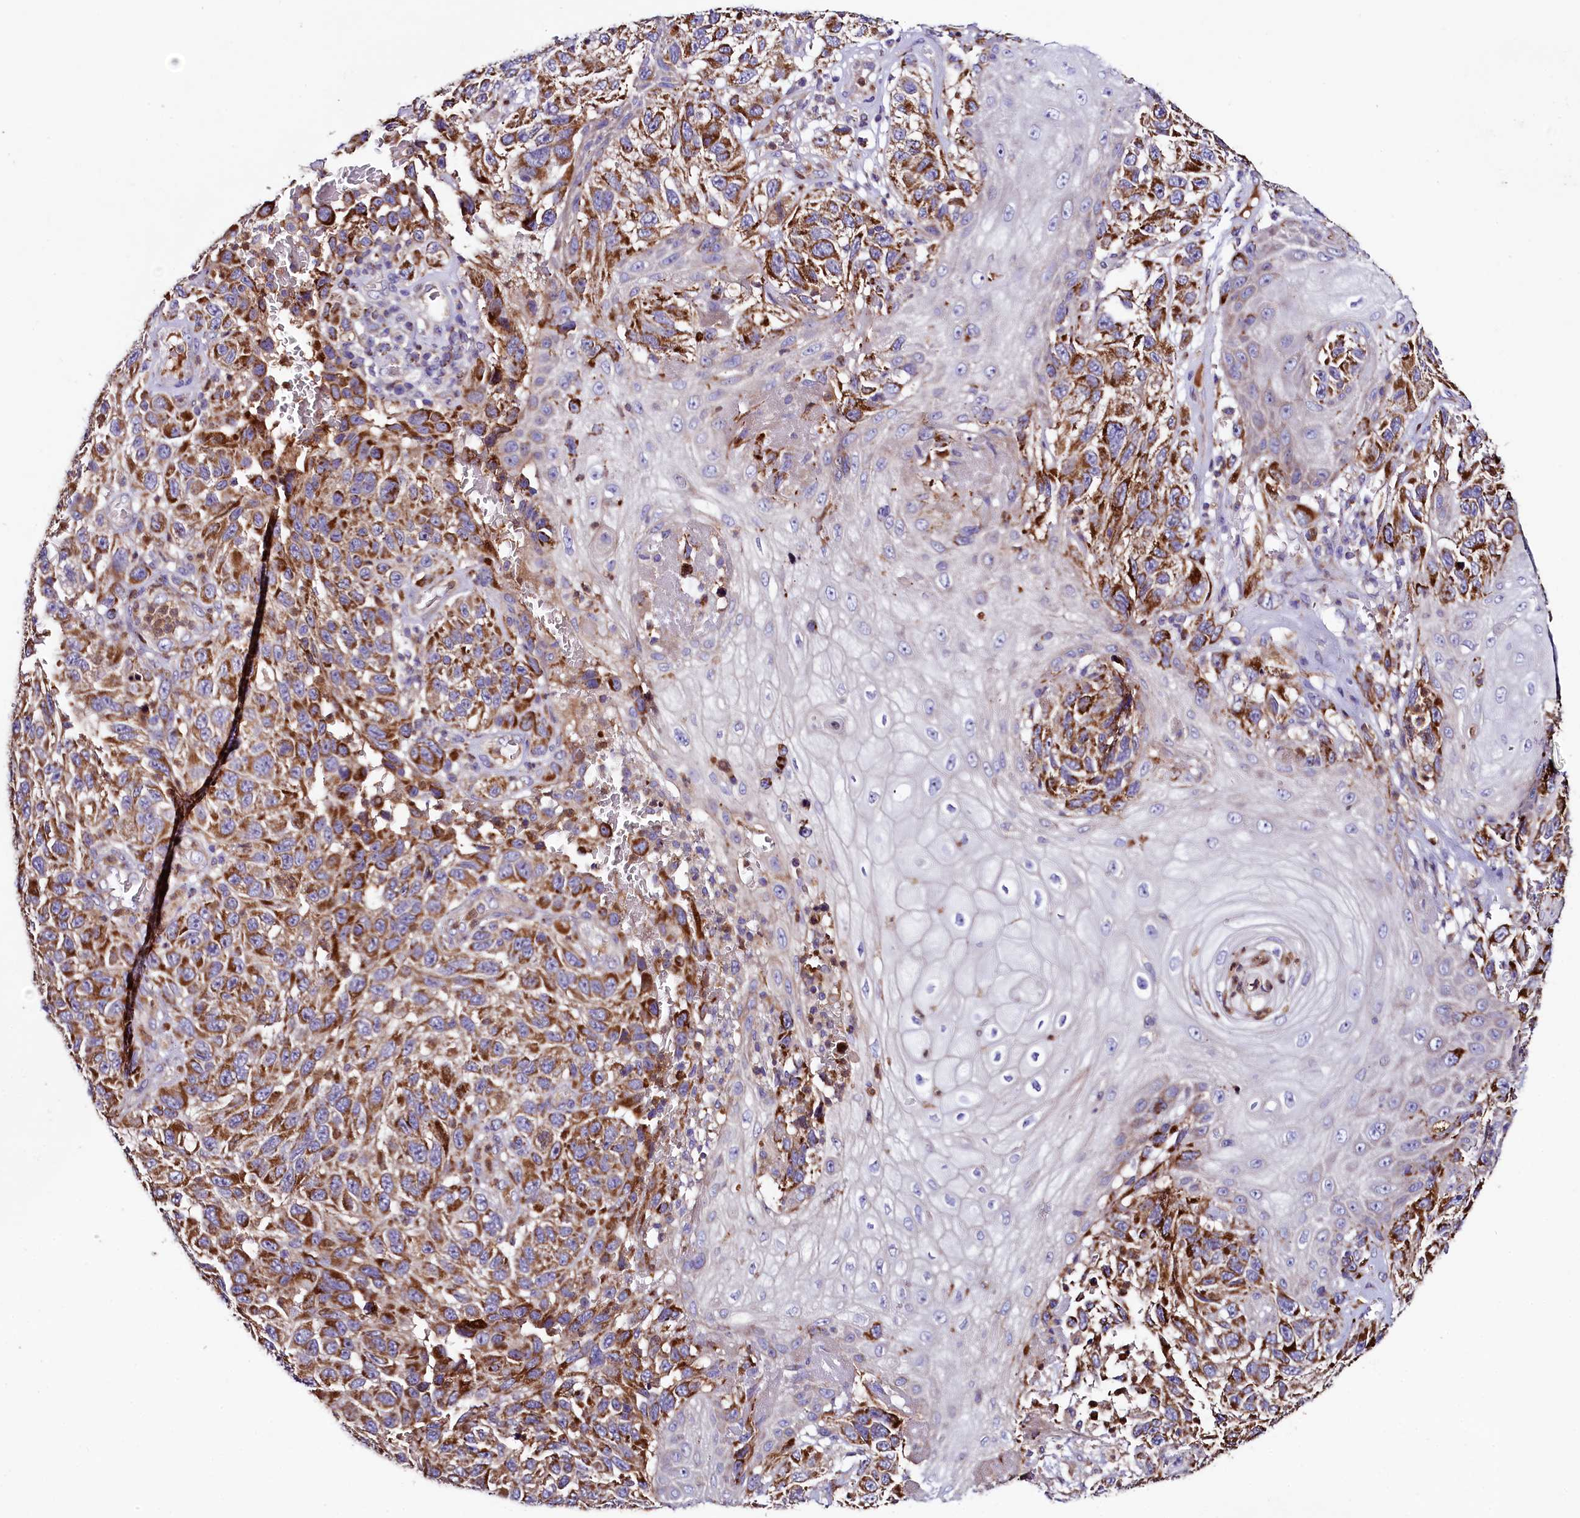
{"staining": {"intensity": "moderate", "quantity": ">75%", "location": "cytoplasmic/membranous"}, "tissue": "melanoma", "cell_type": "Tumor cells", "image_type": "cancer", "snomed": [{"axis": "morphology", "description": "Normal tissue, NOS"}, {"axis": "morphology", "description": "Malignant melanoma, NOS"}, {"axis": "topography", "description": "Skin"}], "caption": "Melanoma stained with immunohistochemistry (IHC) demonstrates moderate cytoplasmic/membranous positivity in approximately >75% of tumor cells.", "gene": "CLYBL", "patient": {"sex": "female", "age": 96}}